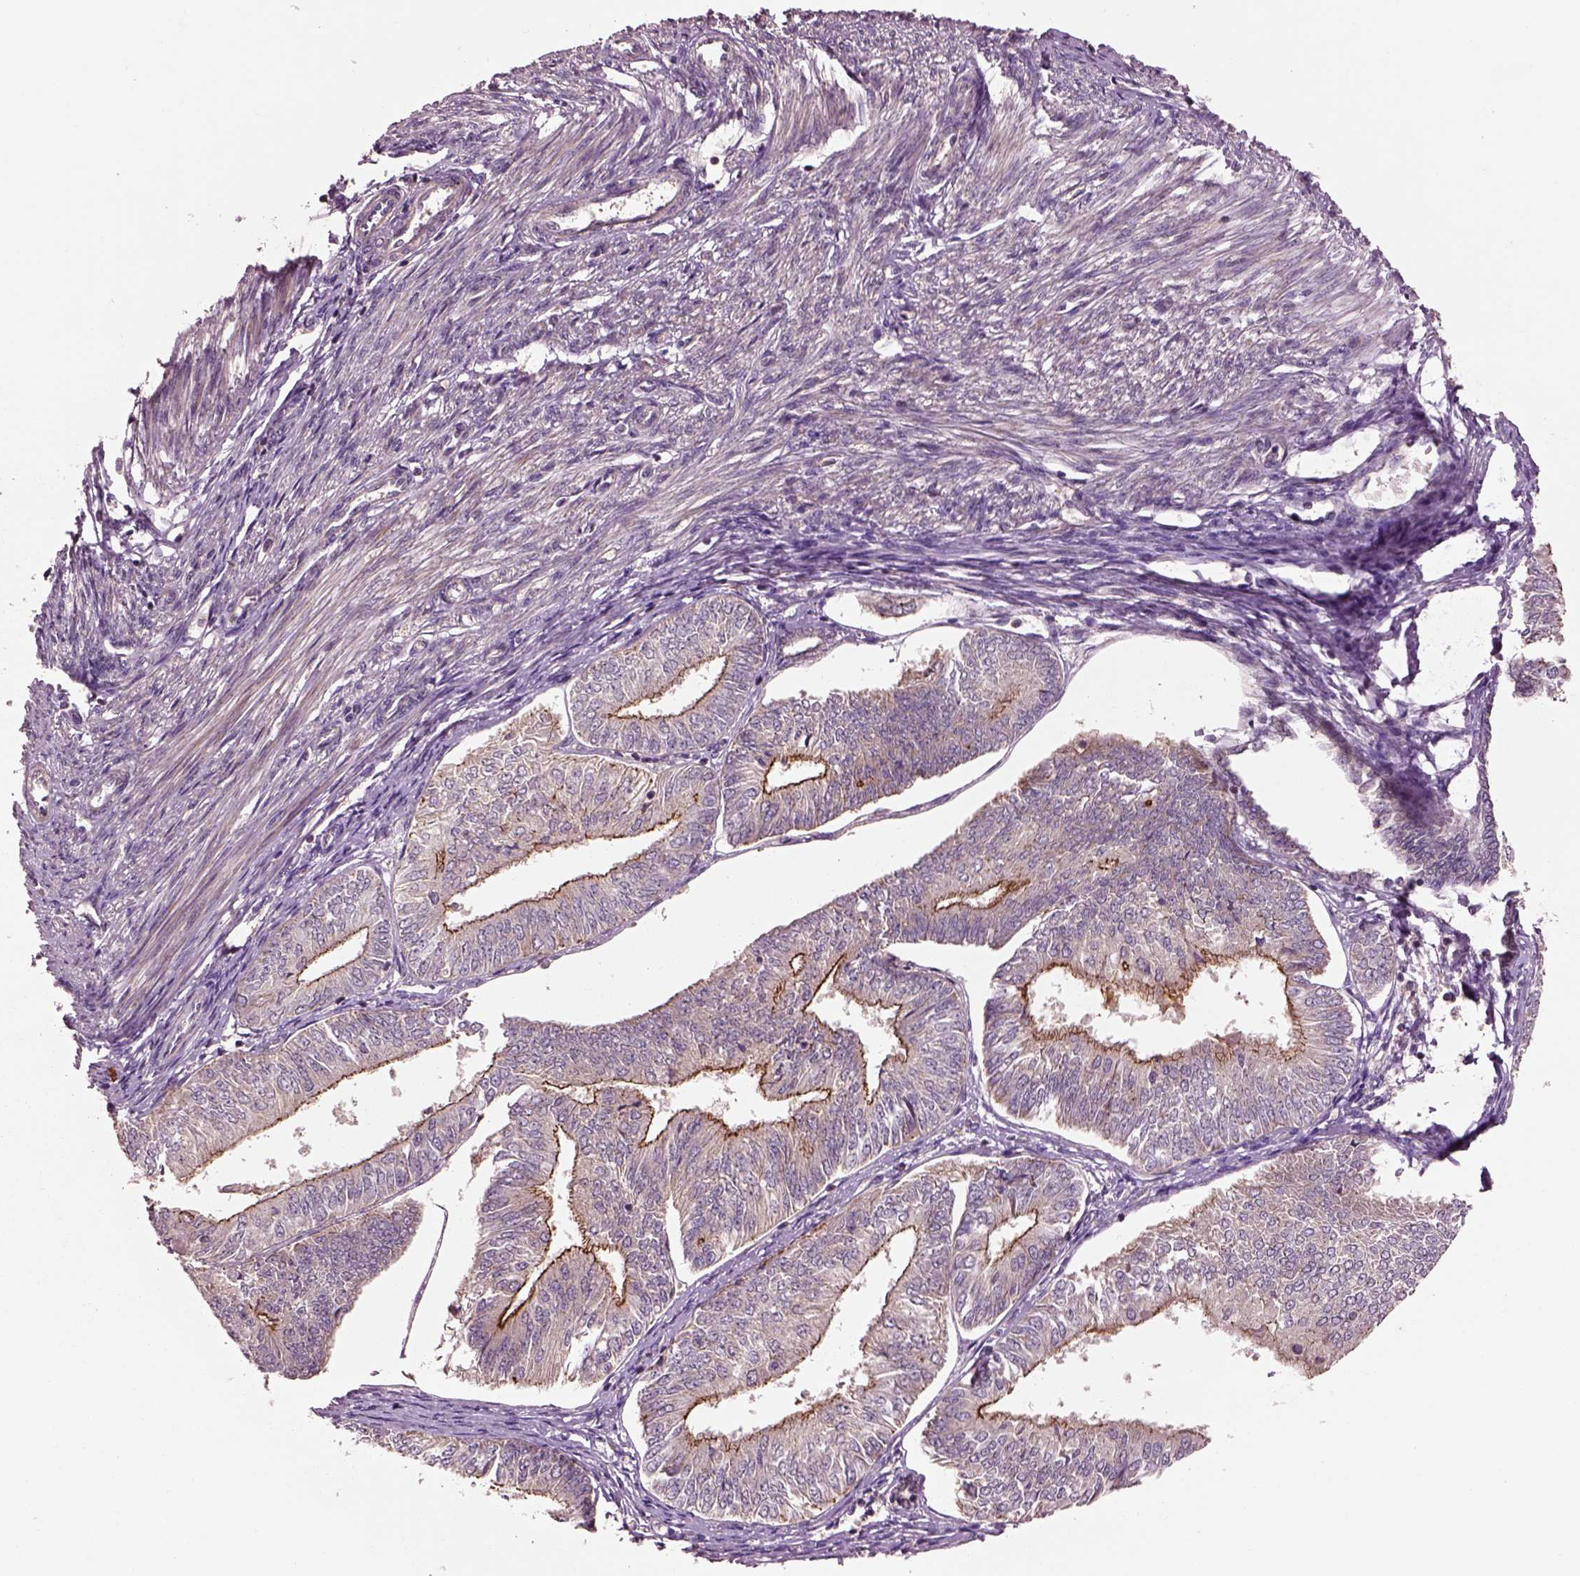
{"staining": {"intensity": "moderate", "quantity": ">75%", "location": "cytoplasmic/membranous"}, "tissue": "endometrial cancer", "cell_type": "Tumor cells", "image_type": "cancer", "snomed": [{"axis": "morphology", "description": "Adenocarcinoma, NOS"}, {"axis": "topography", "description": "Endometrium"}], "caption": "The image shows staining of adenocarcinoma (endometrial), revealing moderate cytoplasmic/membranous protein expression (brown color) within tumor cells. The protein of interest is shown in brown color, while the nuclei are stained blue.", "gene": "MTHFS", "patient": {"sex": "female", "age": 58}}